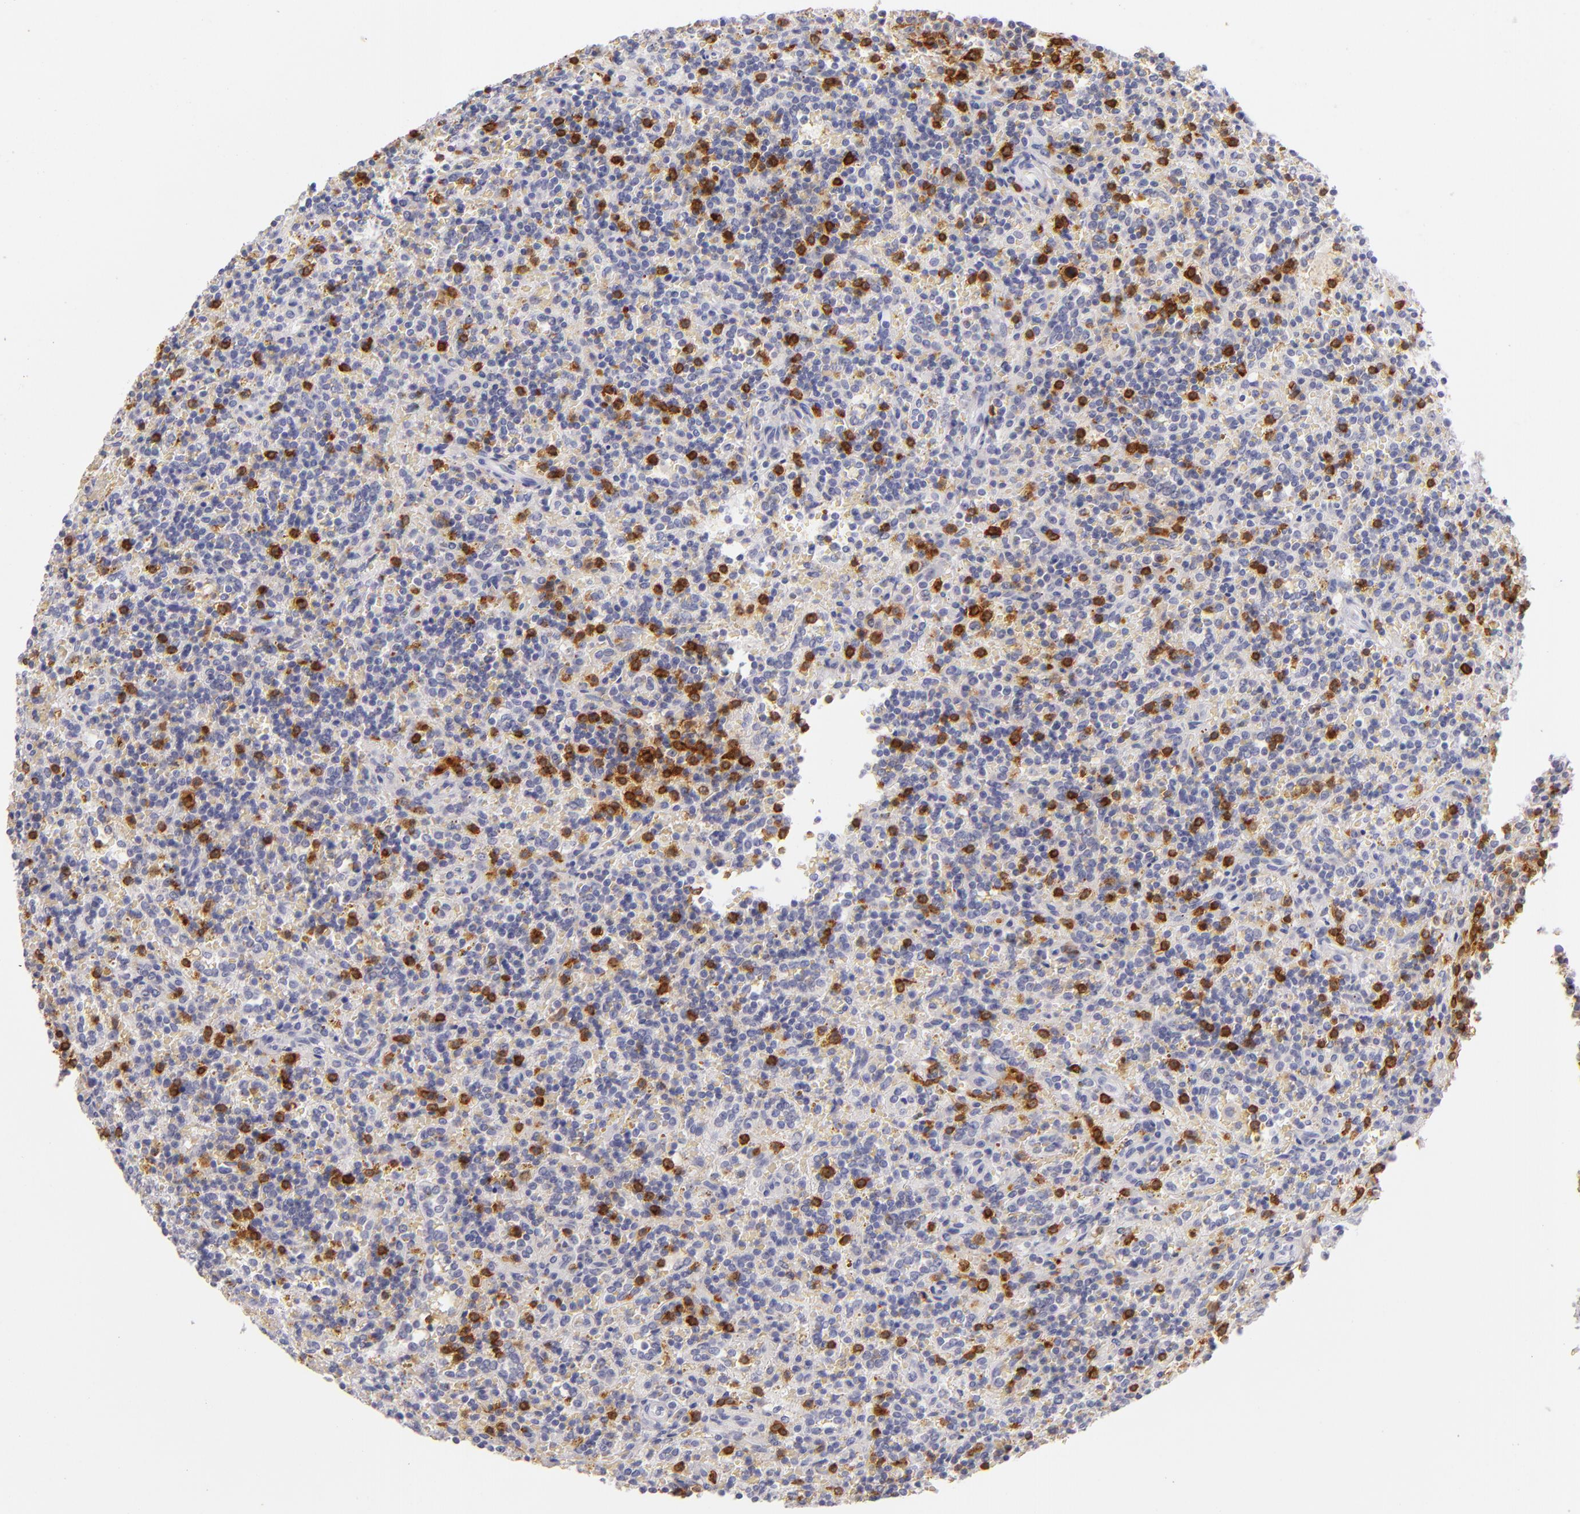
{"staining": {"intensity": "strong", "quantity": "<25%", "location": "nuclear"}, "tissue": "lymphoma", "cell_type": "Tumor cells", "image_type": "cancer", "snomed": [{"axis": "morphology", "description": "Malignant lymphoma, non-Hodgkin's type, Low grade"}, {"axis": "topography", "description": "Spleen"}], "caption": "Immunohistochemistry (IHC) photomicrograph of neoplastic tissue: human lymphoma stained using immunohistochemistry shows medium levels of strong protein expression localized specifically in the nuclear of tumor cells, appearing as a nuclear brown color.", "gene": "LAT", "patient": {"sex": "male", "age": 67}}